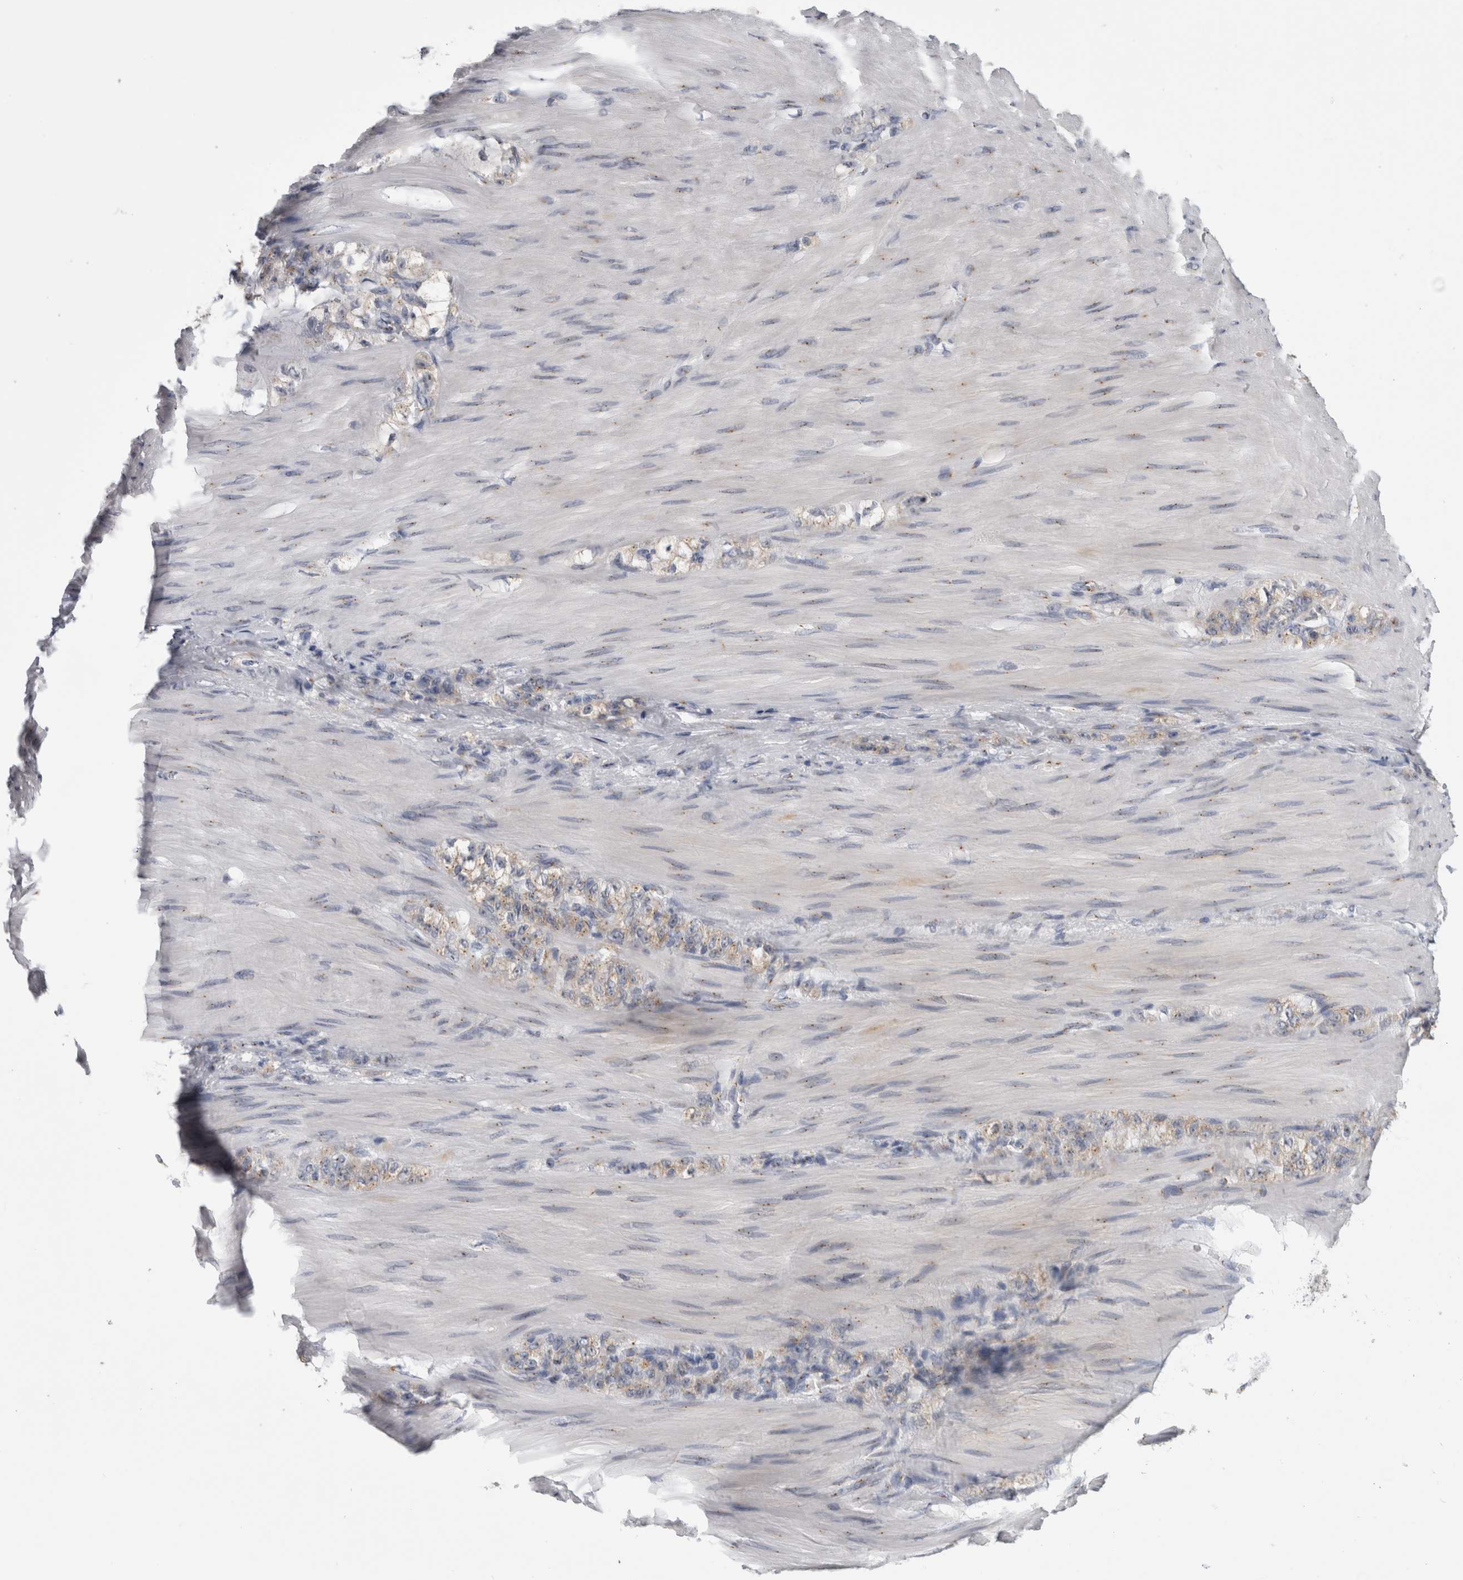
{"staining": {"intensity": "weak", "quantity": ">75%", "location": "cytoplasmic/membranous"}, "tissue": "stomach cancer", "cell_type": "Tumor cells", "image_type": "cancer", "snomed": [{"axis": "morphology", "description": "Normal tissue, NOS"}, {"axis": "morphology", "description": "Adenocarcinoma, NOS"}, {"axis": "topography", "description": "Stomach"}], "caption": "IHC micrograph of stomach cancer (adenocarcinoma) stained for a protein (brown), which reveals low levels of weak cytoplasmic/membranous staining in approximately >75% of tumor cells.", "gene": "AKAP9", "patient": {"sex": "male", "age": 82}}